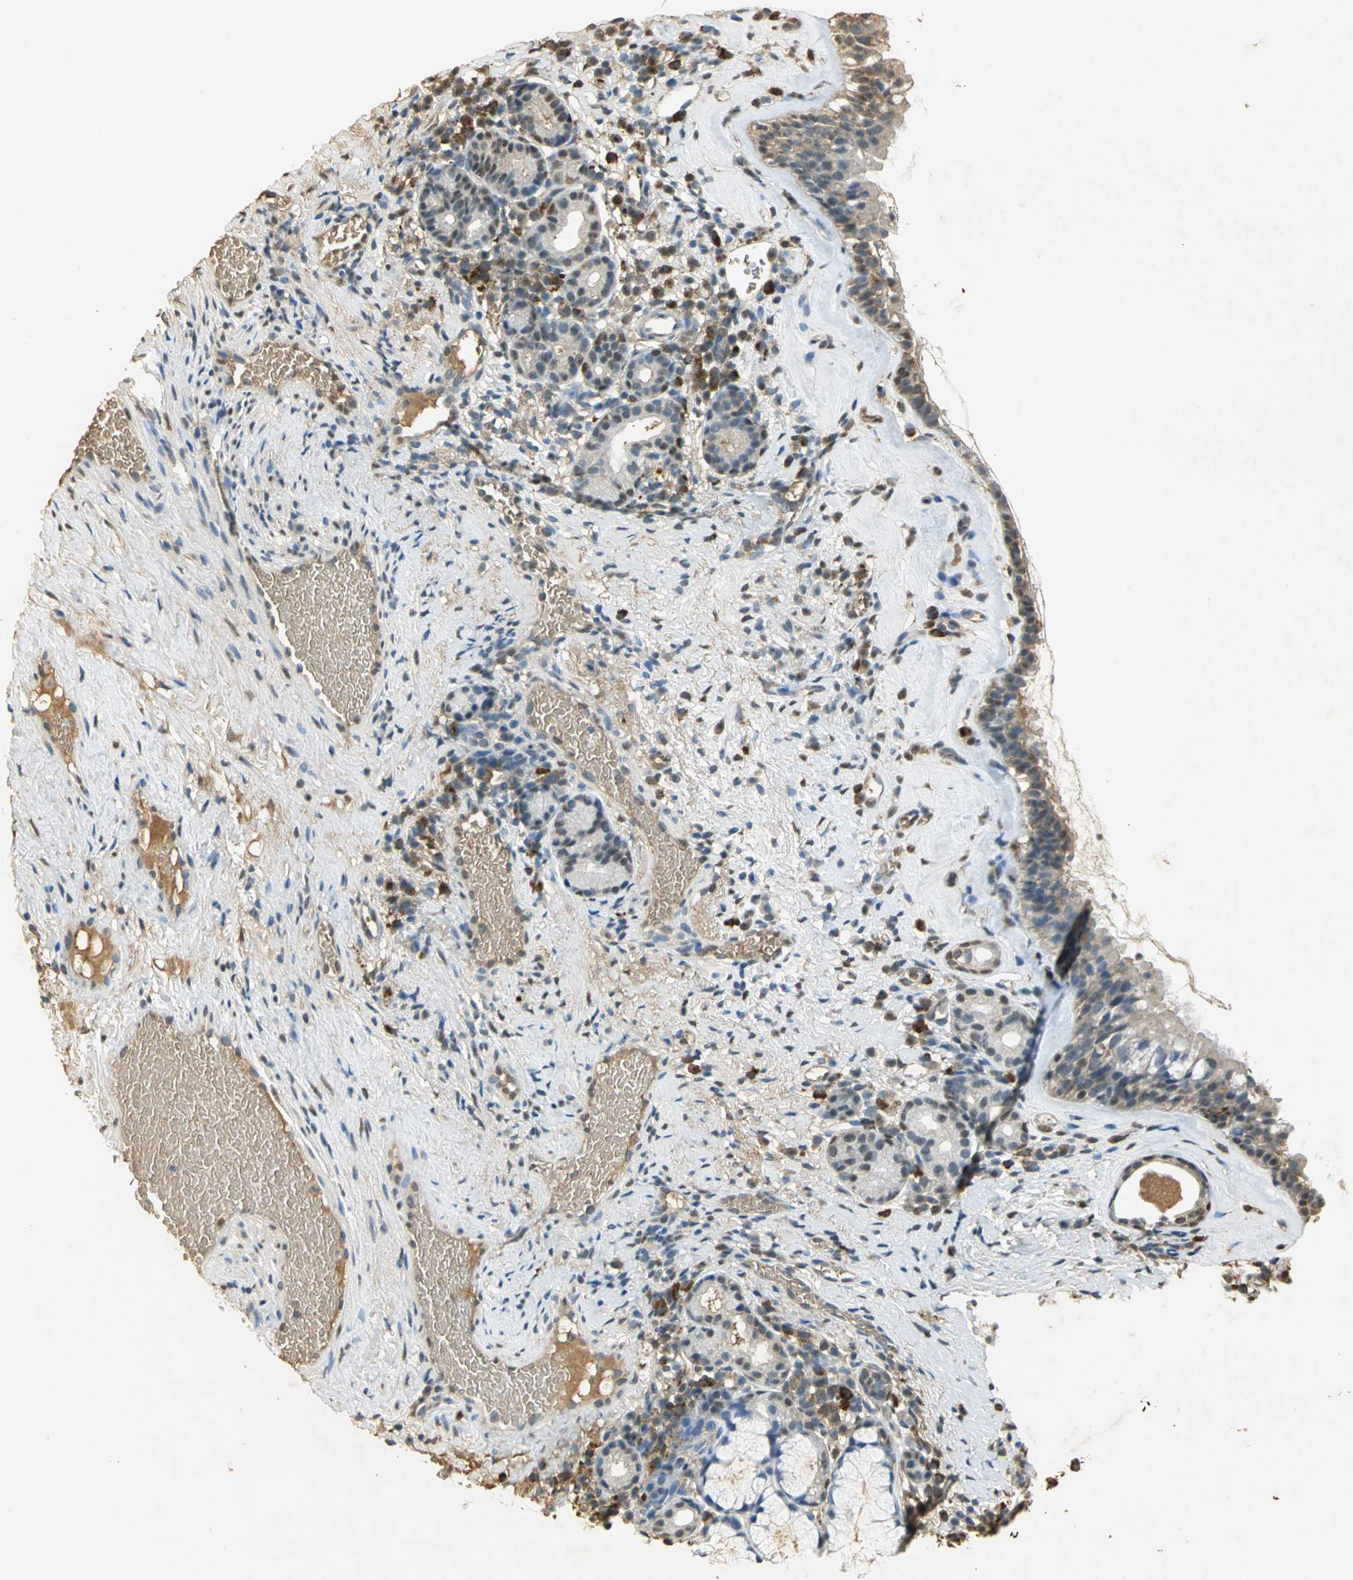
{"staining": {"intensity": "moderate", "quantity": ">75%", "location": "cytoplasmic/membranous"}, "tissue": "nasopharynx", "cell_type": "Respiratory epithelial cells", "image_type": "normal", "snomed": [{"axis": "morphology", "description": "Normal tissue, NOS"}, {"axis": "morphology", "description": "Inflammation, NOS"}, {"axis": "topography", "description": "Nasopharynx"}], "caption": "Brown immunohistochemical staining in benign nasopharynx demonstrates moderate cytoplasmic/membranous staining in about >75% of respiratory epithelial cells. (DAB (3,3'-diaminobenzidine) IHC with brightfield microscopy, high magnification).", "gene": "GAPDH", "patient": {"sex": "female", "age": 55}}